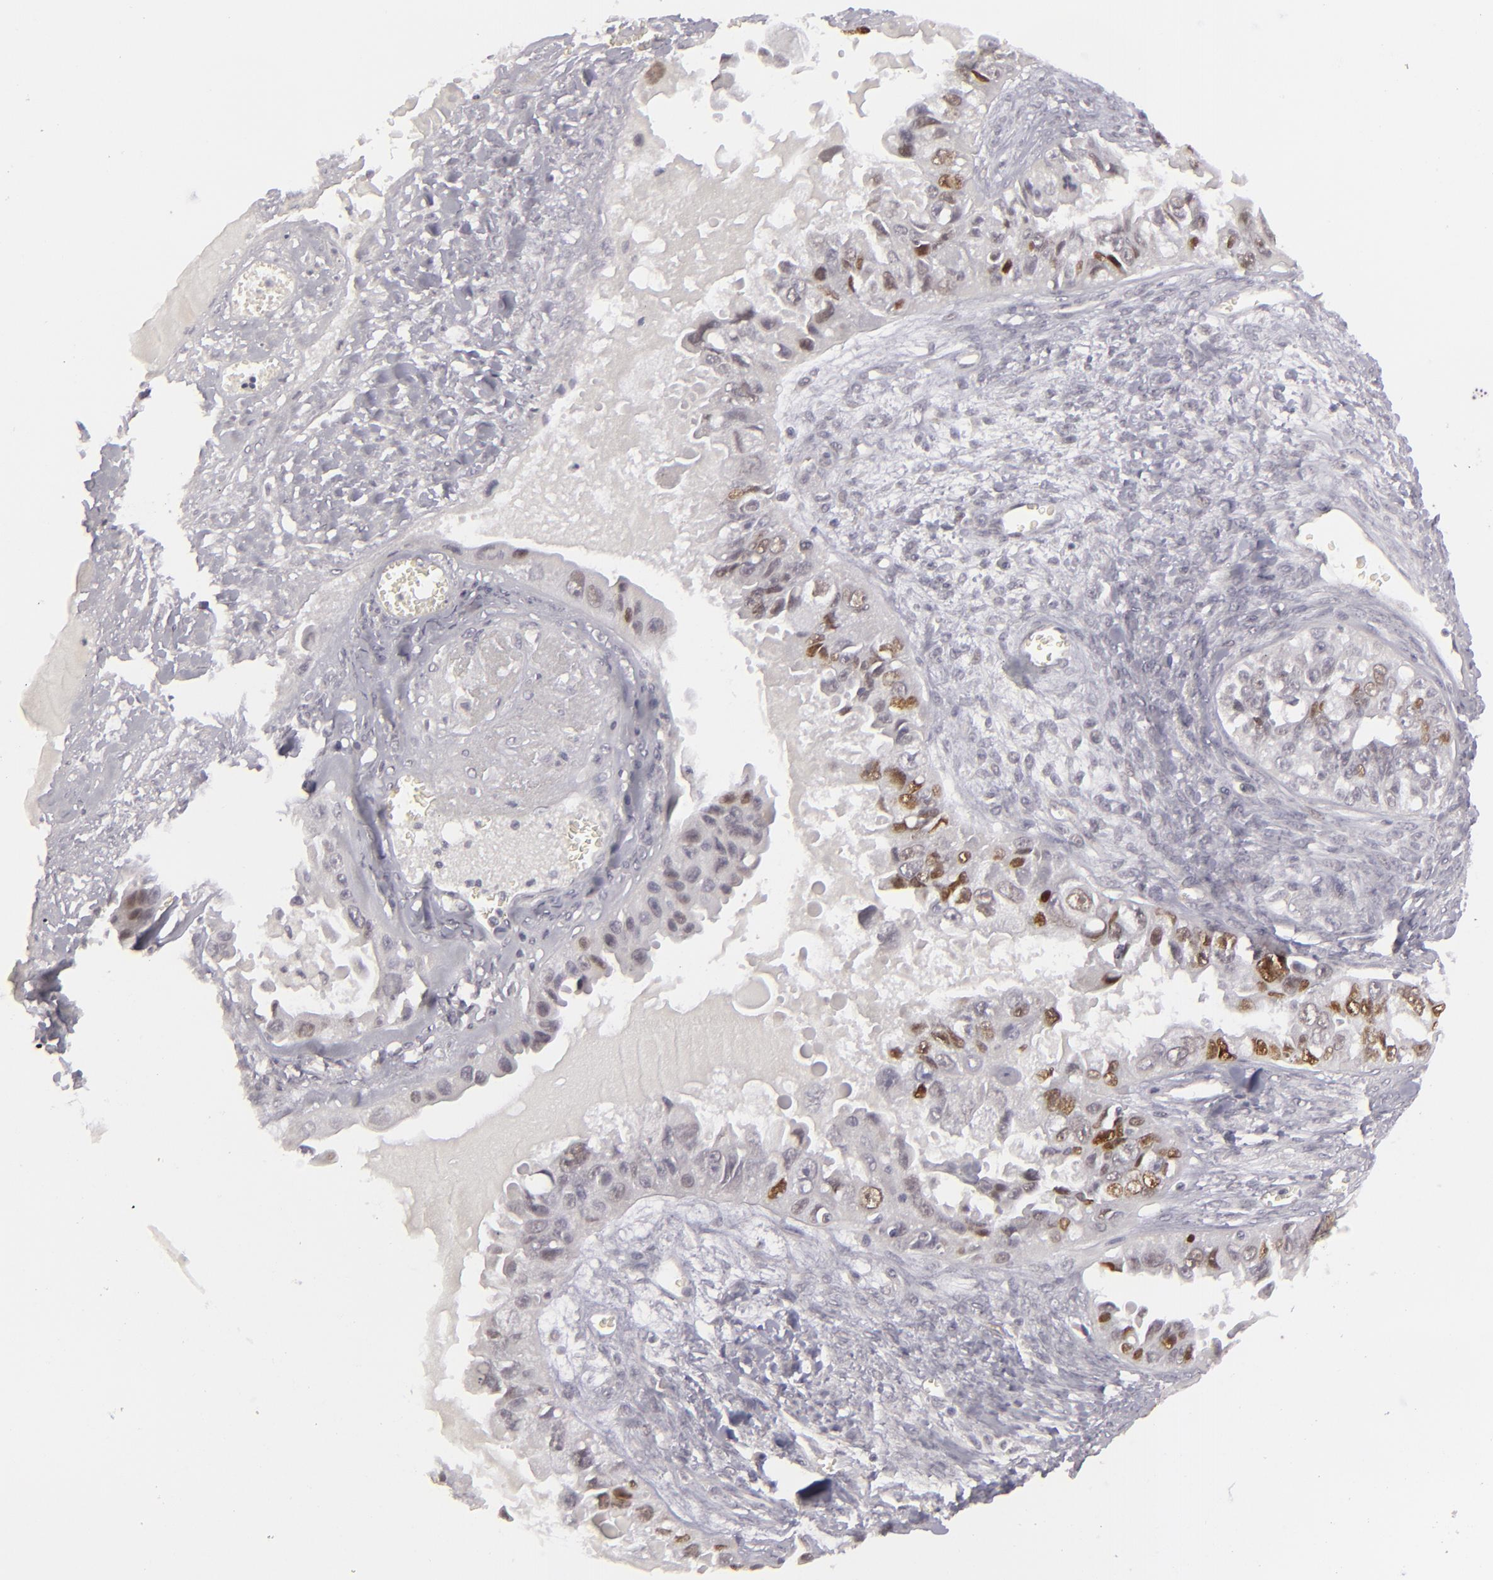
{"staining": {"intensity": "moderate", "quantity": "<25%", "location": "nuclear"}, "tissue": "ovarian cancer", "cell_type": "Tumor cells", "image_type": "cancer", "snomed": [{"axis": "morphology", "description": "Carcinoma, endometroid"}, {"axis": "topography", "description": "Ovary"}], "caption": "Tumor cells exhibit low levels of moderate nuclear expression in approximately <25% of cells in ovarian endometroid carcinoma.", "gene": "SIX1", "patient": {"sex": "female", "age": 85}}